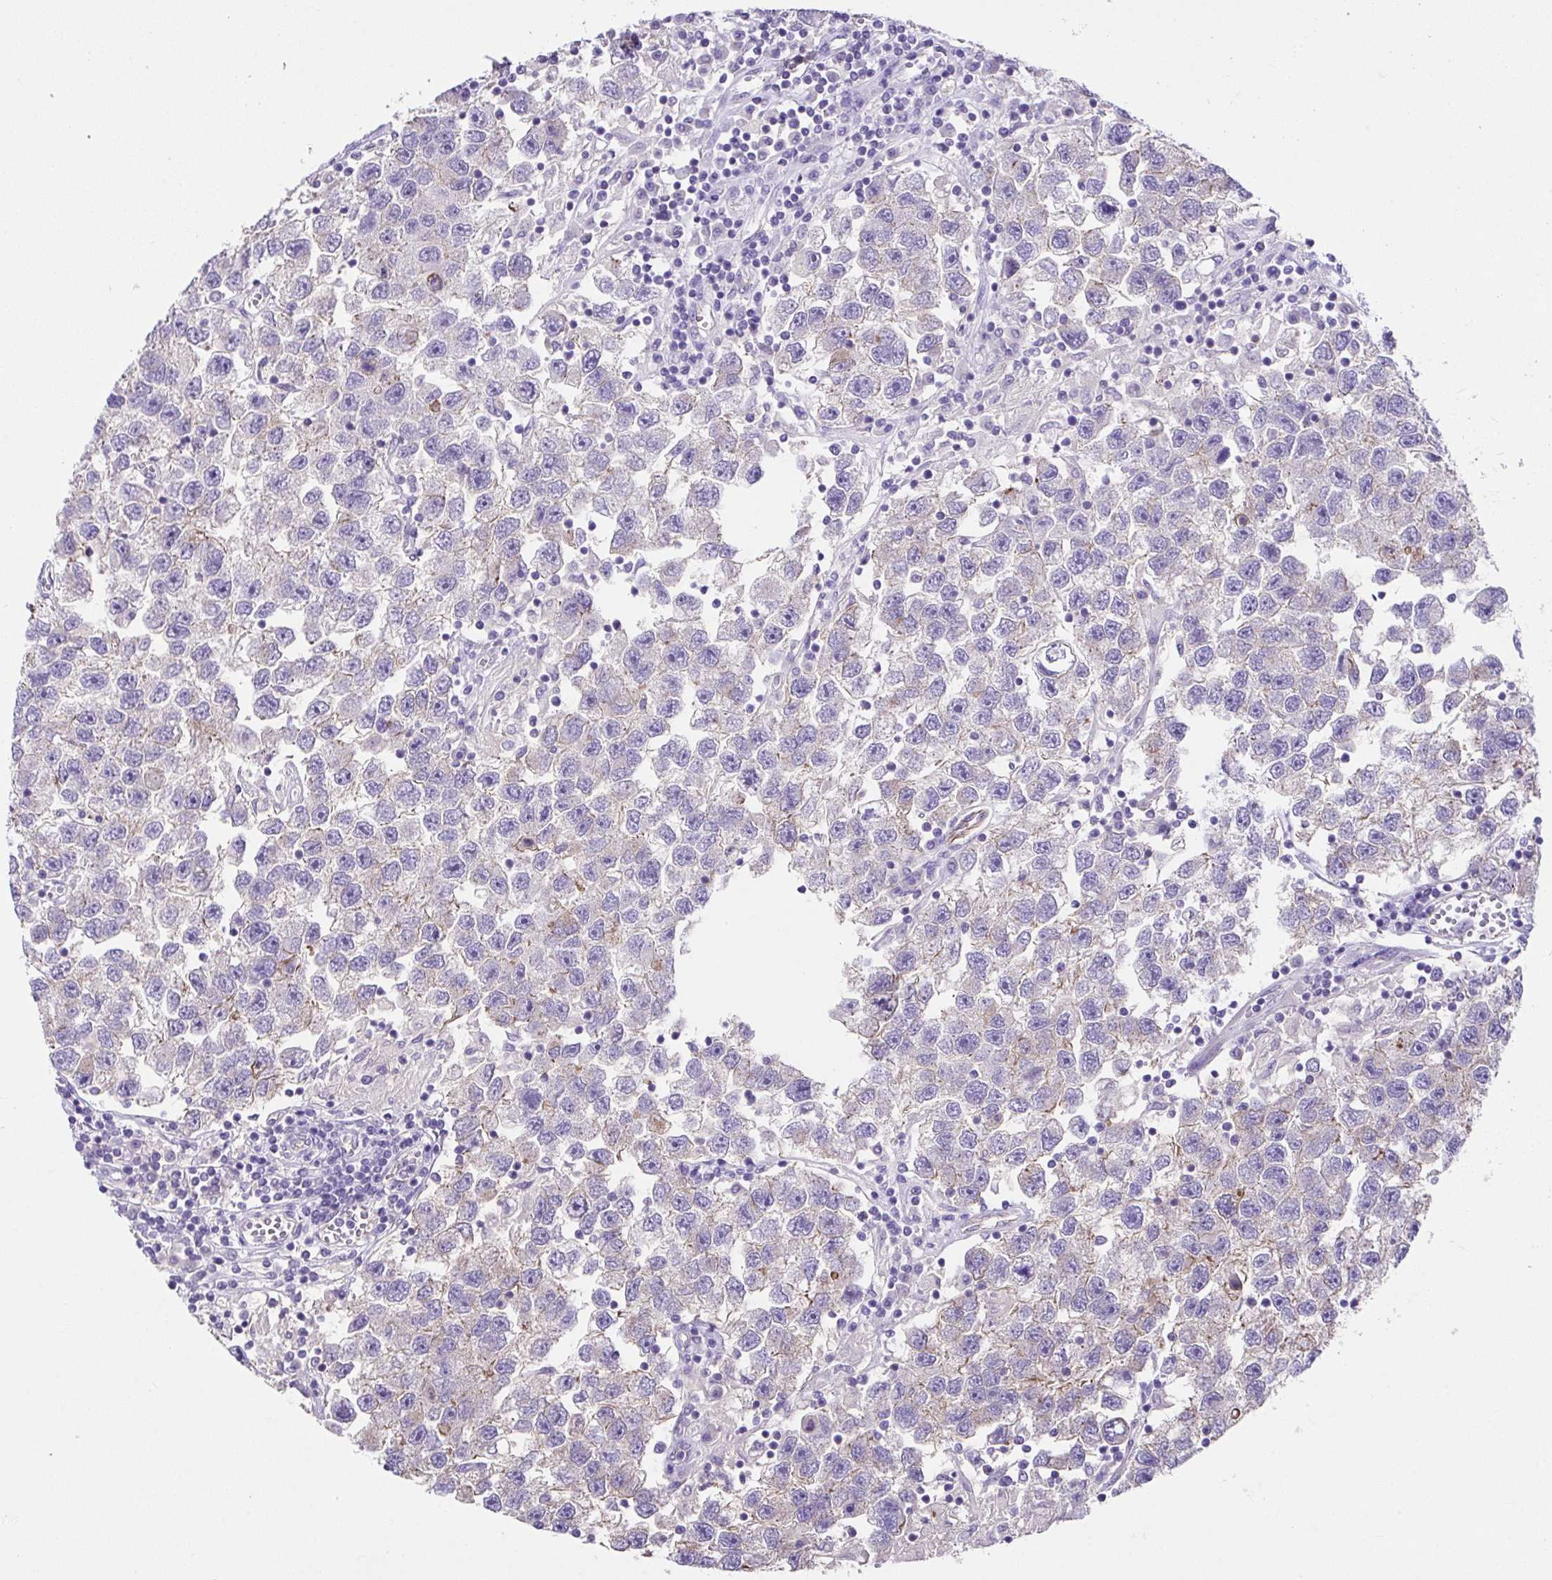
{"staining": {"intensity": "negative", "quantity": "none", "location": "none"}, "tissue": "testis cancer", "cell_type": "Tumor cells", "image_type": "cancer", "snomed": [{"axis": "morphology", "description": "Seminoma, NOS"}, {"axis": "topography", "description": "Testis"}], "caption": "Immunohistochemical staining of seminoma (testis) reveals no significant staining in tumor cells. (DAB IHC visualized using brightfield microscopy, high magnification).", "gene": "ZNF813", "patient": {"sex": "male", "age": 26}}